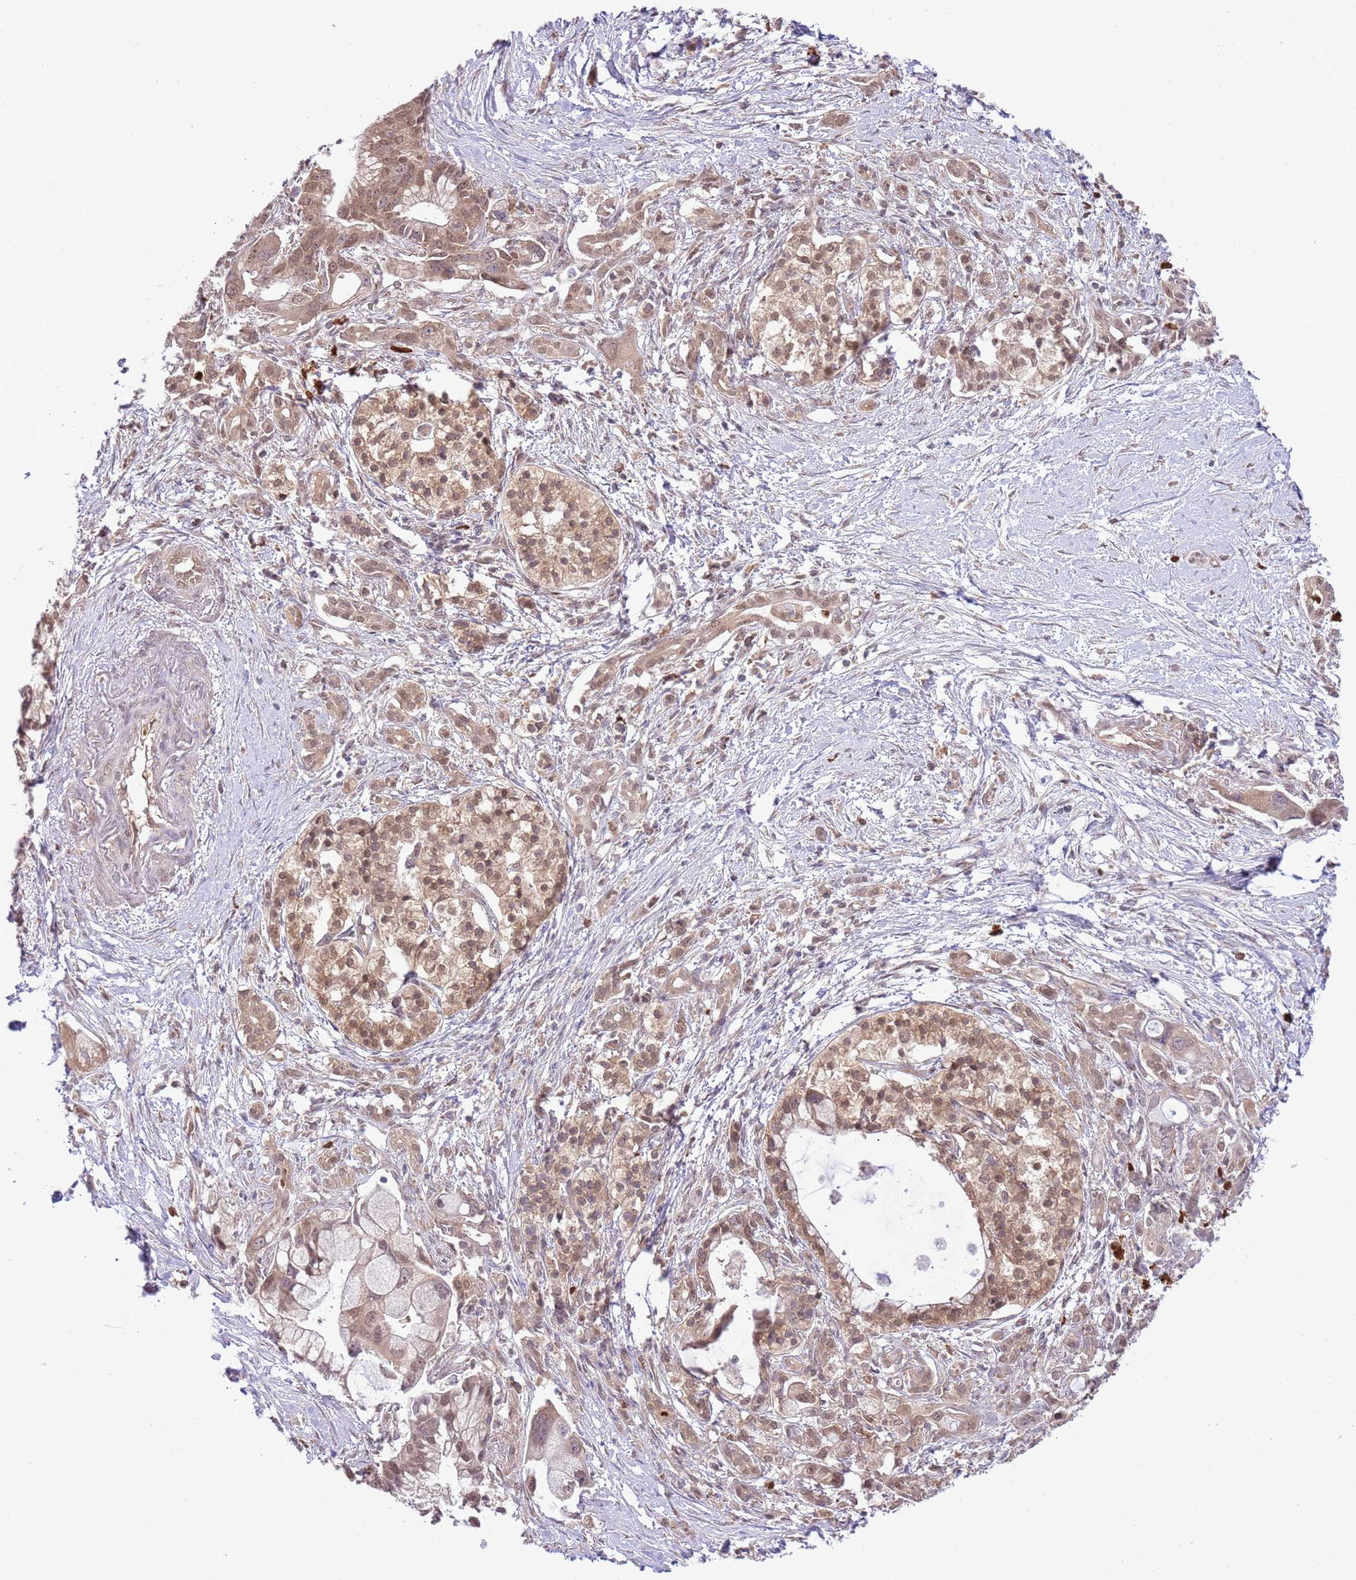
{"staining": {"intensity": "moderate", "quantity": ">75%", "location": "nuclear"}, "tissue": "pancreatic cancer", "cell_type": "Tumor cells", "image_type": "cancer", "snomed": [{"axis": "morphology", "description": "Adenocarcinoma, NOS"}, {"axis": "topography", "description": "Pancreas"}], "caption": "A brown stain highlights moderate nuclear expression of a protein in human pancreatic cancer (adenocarcinoma) tumor cells.", "gene": "AMIGO1", "patient": {"sex": "male", "age": 68}}